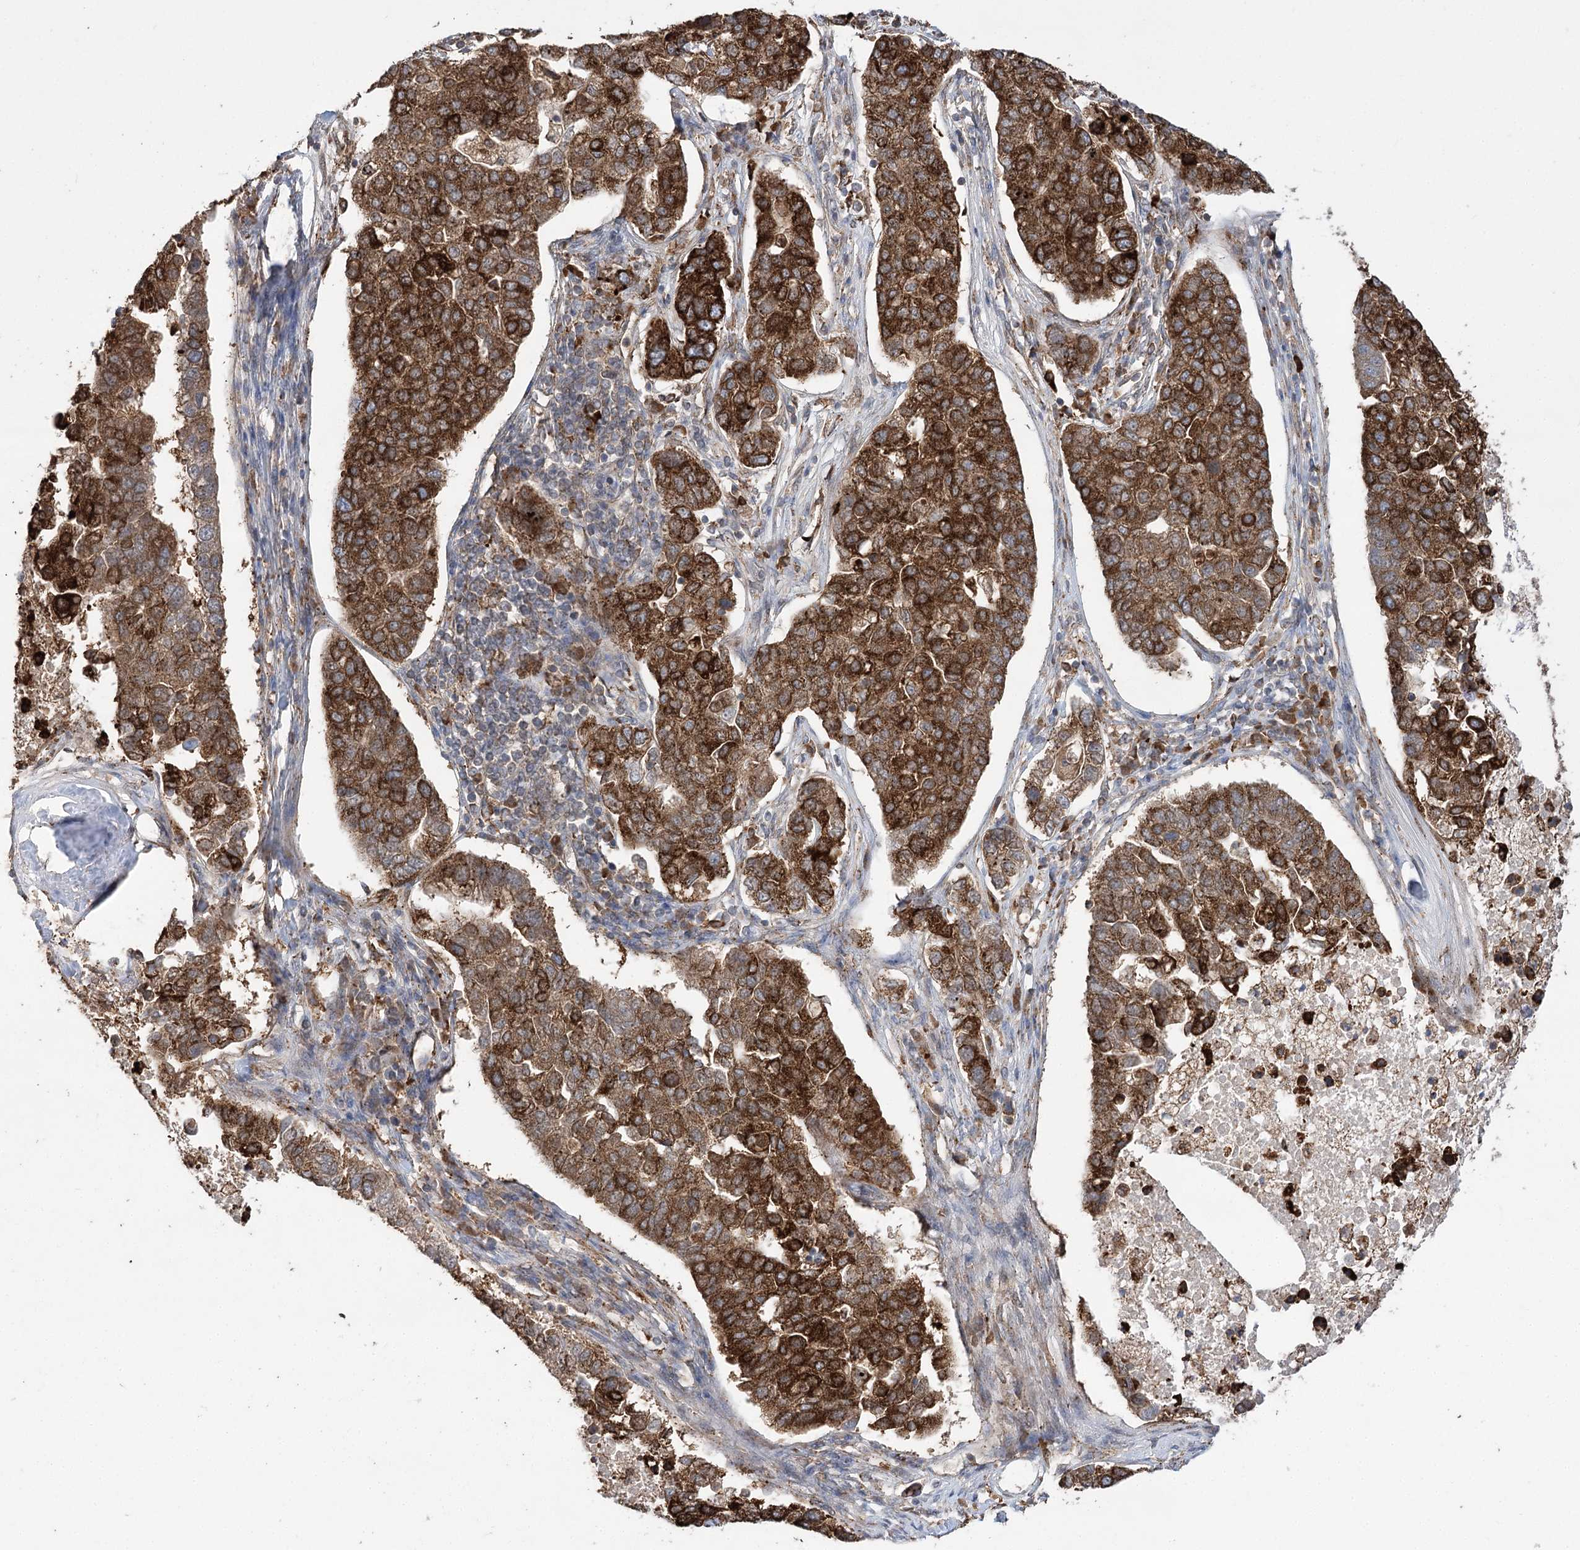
{"staining": {"intensity": "strong", "quantity": ">75%", "location": "cytoplasmic/membranous"}, "tissue": "pancreatic cancer", "cell_type": "Tumor cells", "image_type": "cancer", "snomed": [{"axis": "morphology", "description": "Adenocarcinoma, NOS"}, {"axis": "topography", "description": "Pancreas"}], "caption": "An immunohistochemistry (IHC) image of tumor tissue is shown. Protein staining in brown labels strong cytoplasmic/membranous positivity in pancreatic adenocarcinoma within tumor cells.", "gene": "DNAJB14", "patient": {"sex": "female", "age": 61}}